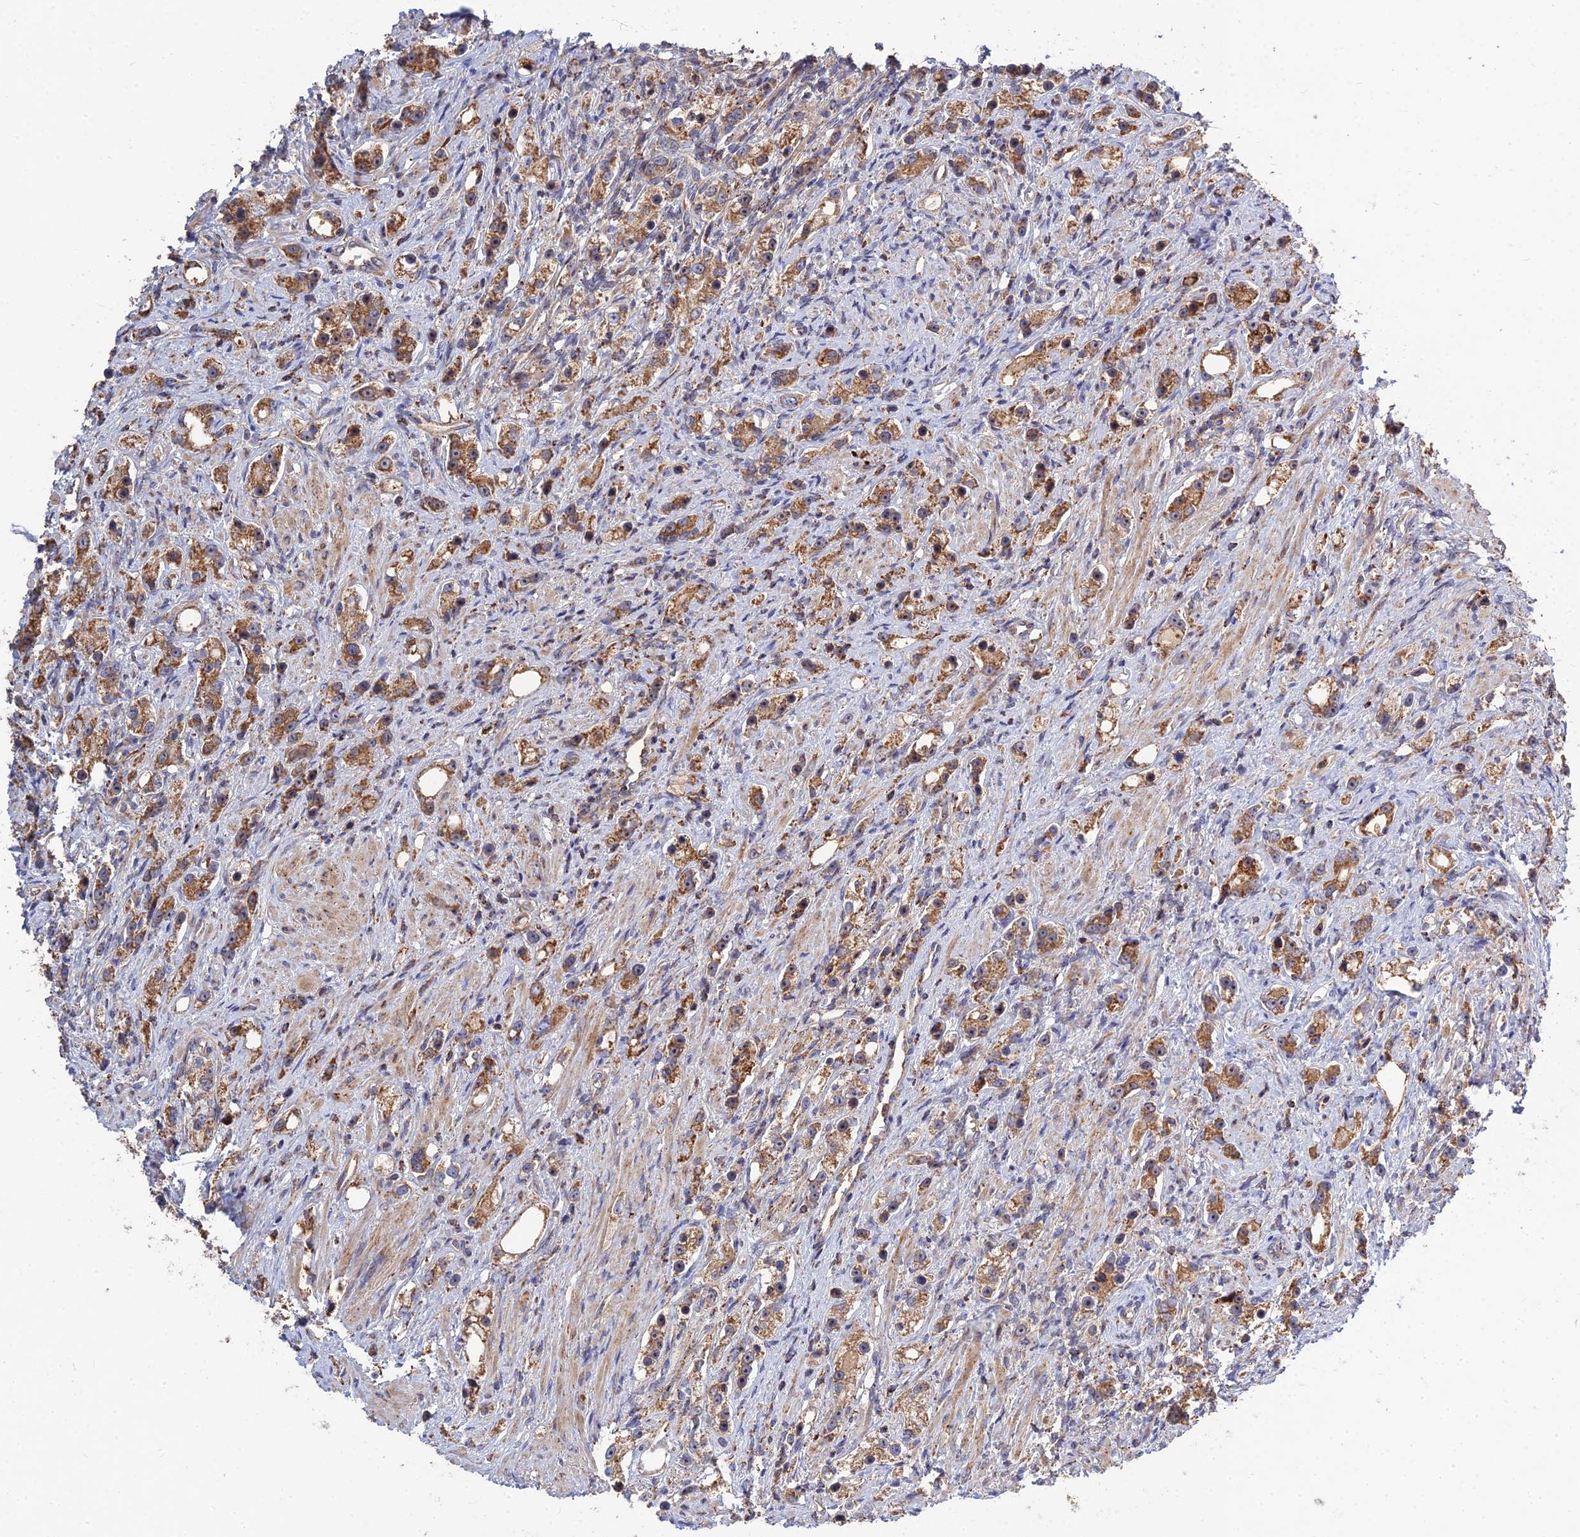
{"staining": {"intensity": "moderate", "quantity": ">75%", "location": "cytoplasmic/membranous"}, "tissue": "prostate cancer", "cell_type": "Tumor cells", "image_type": "cancer", "snomed": [{"axis": "morphology", "description": "Adenocarcinoma, High grade"}, {"axis": "topography", "description": "Prostate"}], "caption": "Protein analysis of high-grade adenocarcinoma (prostate) tissue displays moderate cytoplasmic/membranous expression in about >75% of tumor cells.", "gene": "RIC8B", "patient": {"sex": "male", "age": 63}}